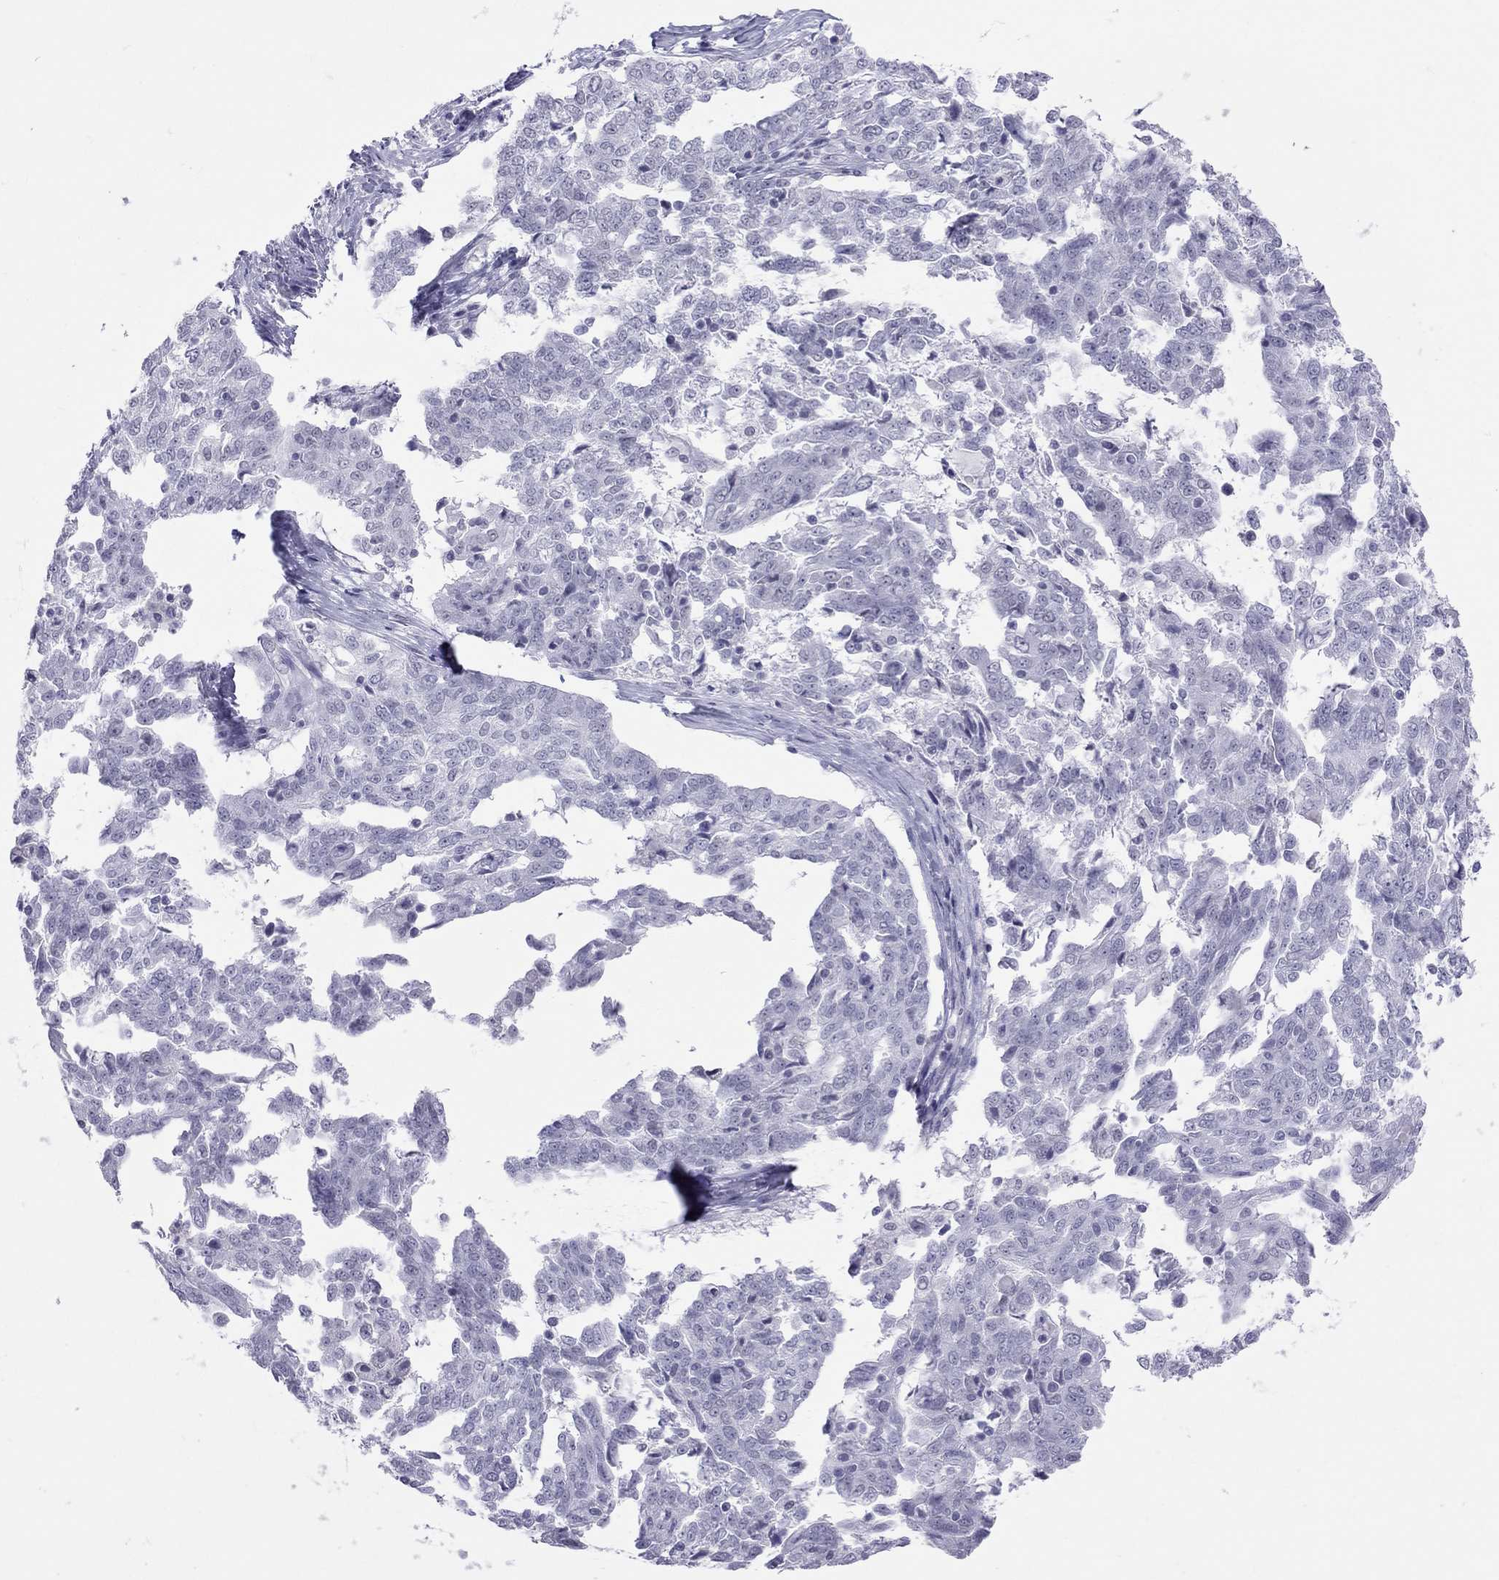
{"staining": {"intensity": "negative", "quantity": "none", "location": "none"}, "tissue": "ovarian cancer", "cell_type": "Tumor cells", "image_type": "cancer", "snomed": [{"axis": "morphology", "description": "Cystadenocarcinoma, serous, NOS"}, {"axis": "topography", "description": "Ovary"}], "caption": "Photomicrograph shows no significant protein positivity in tumor cells of serous cystadenocarcinoma (ovarian). Nuclei are stained in blue.", "gene": "JHY", "patient": {"sex": "female", "age": 67}}